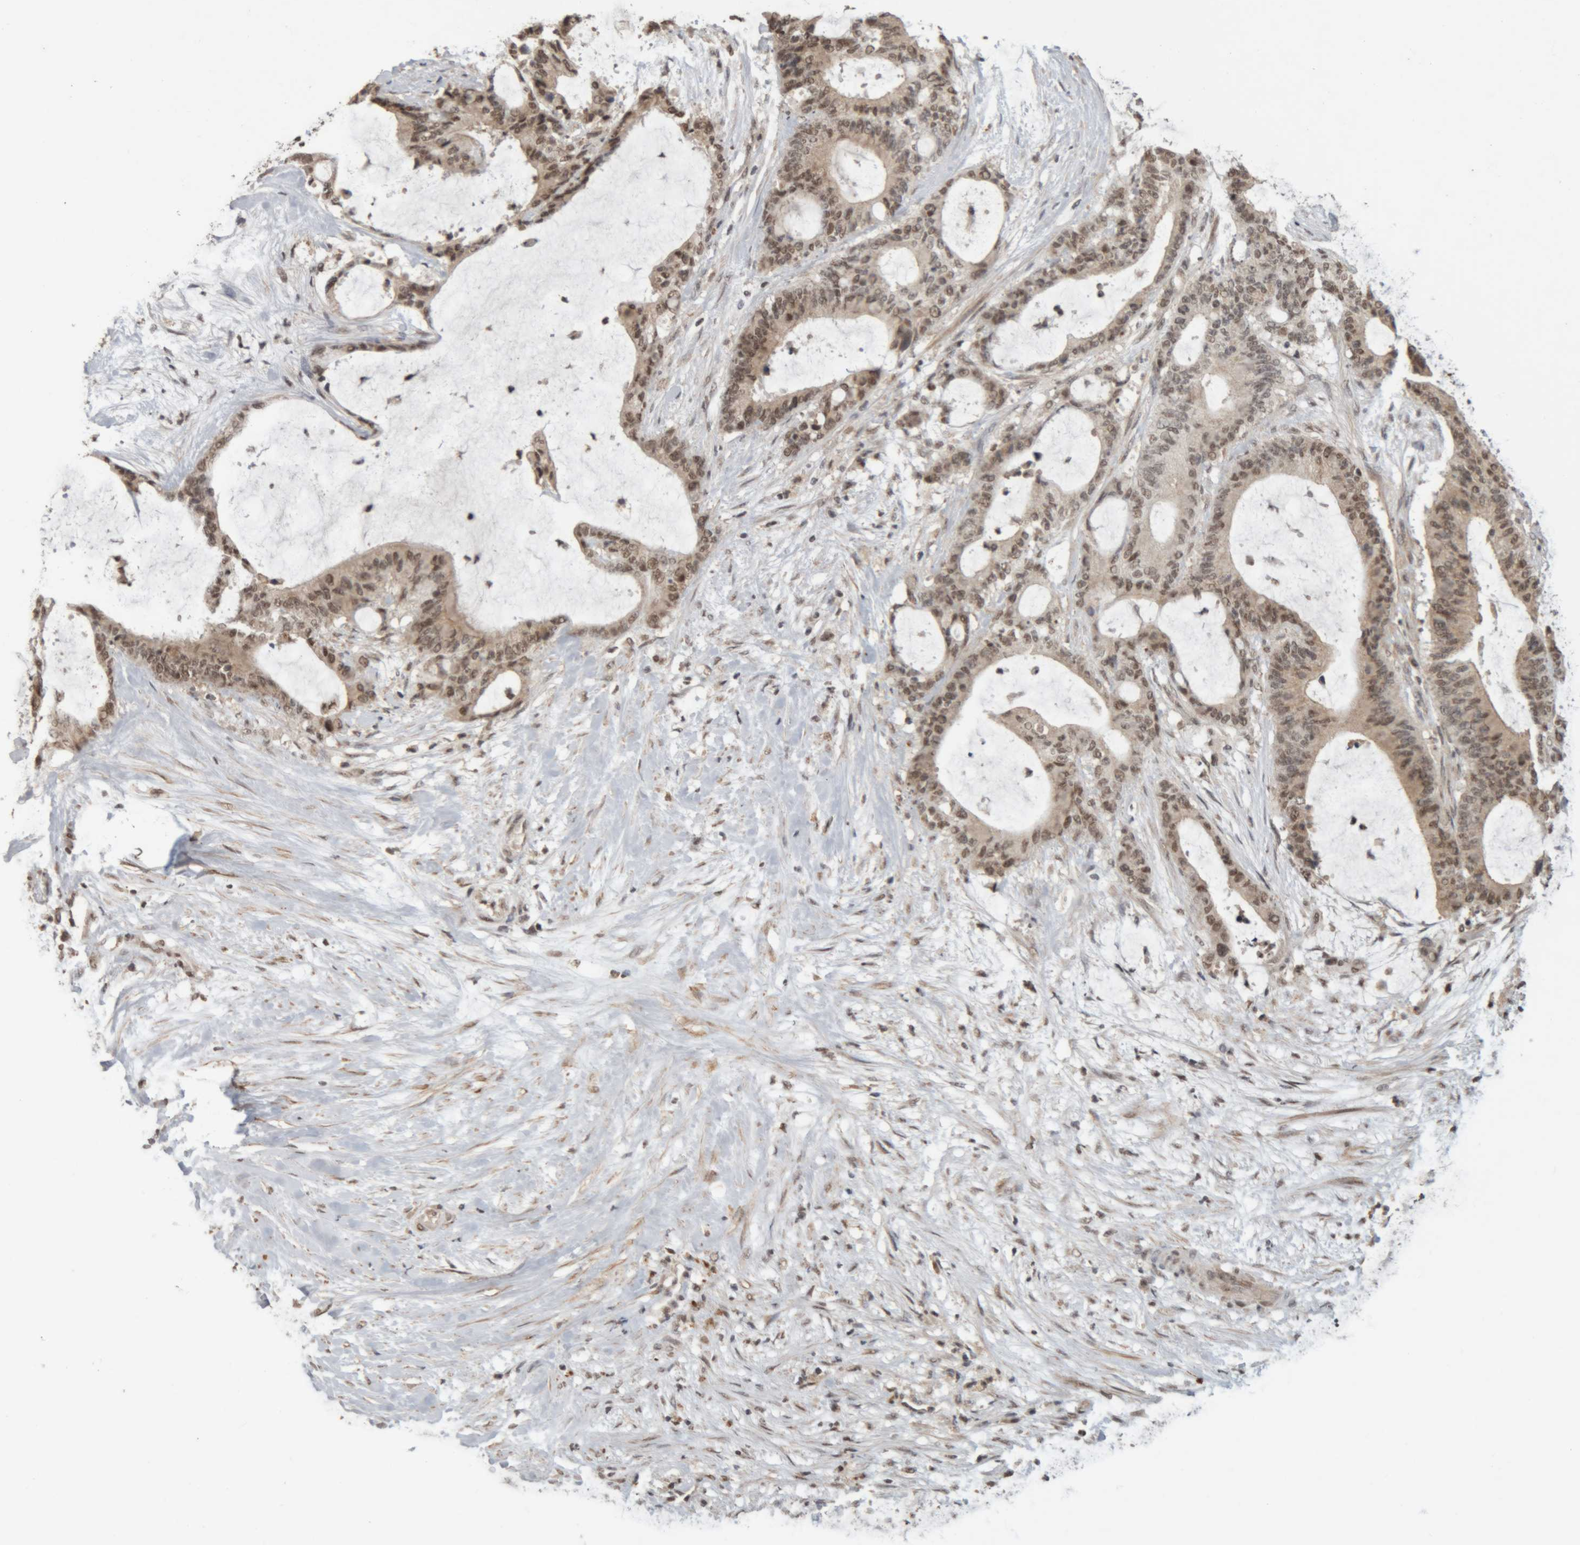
{"staining": {"intensity": "moderate", "quantity": "25%-75%", "location": "nuclear"}, "tissue": "liver cancer", "cell_type": "Tumor cells", "image_type": "cancer", "snomed": [{"axis": "morphology", "description": "Cholangiocarcinoma"}, {"axis": "topography", "description": "Liver"}], "caption": "Liver cholangiocarcinoma tissue shows moderate nuclear staining in about 25%-75% of tumor cells, visualized by immunohistochemistry.", "gene": "KEAP1", "patient": {"sex": "female", "age": 73}}